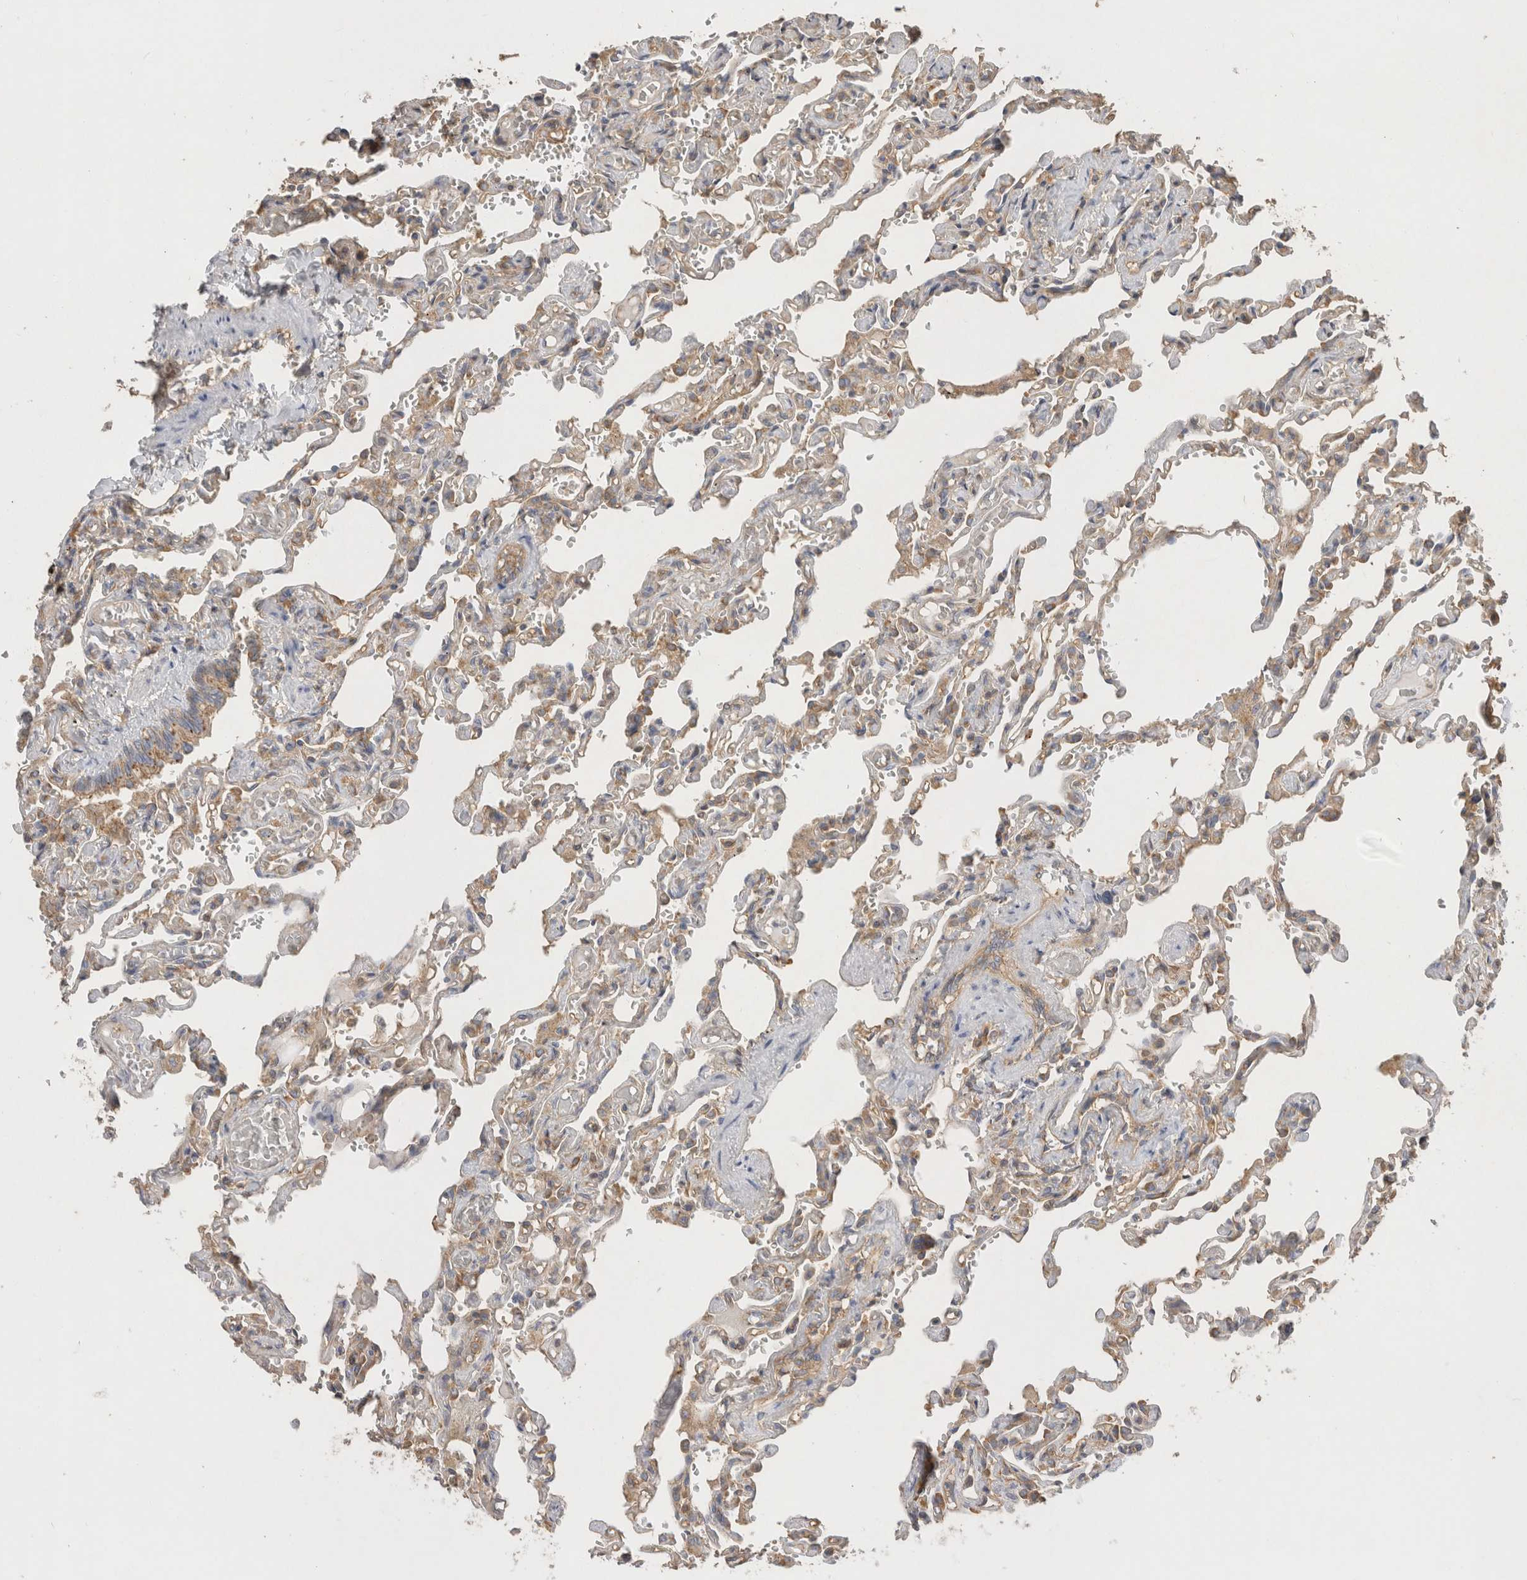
{"staining": {"intensity": "moderate", "quantity": "25%-75%", "location": "cytoplasmic/membranous"}, "tissue": "lung", "cell_type": "Alveolar cells", "image_type": "normal", "snomed": [{"axis": "morphology", "description": "Normal tissue, NOS"}, {"axis": "topography", "description": "Lung"}], "caption": "Immunohistochemical staining of benign human lung exhibits 25%-75% levels of moderate cytoplasmic/membranous protein expression in about 25%-75% of alveolar cells. The protein of interest is shown in brown color, while the nuclei are stained blue.", "gene": "CHMP6", "patient": {"sex": "male", "age": 21}}